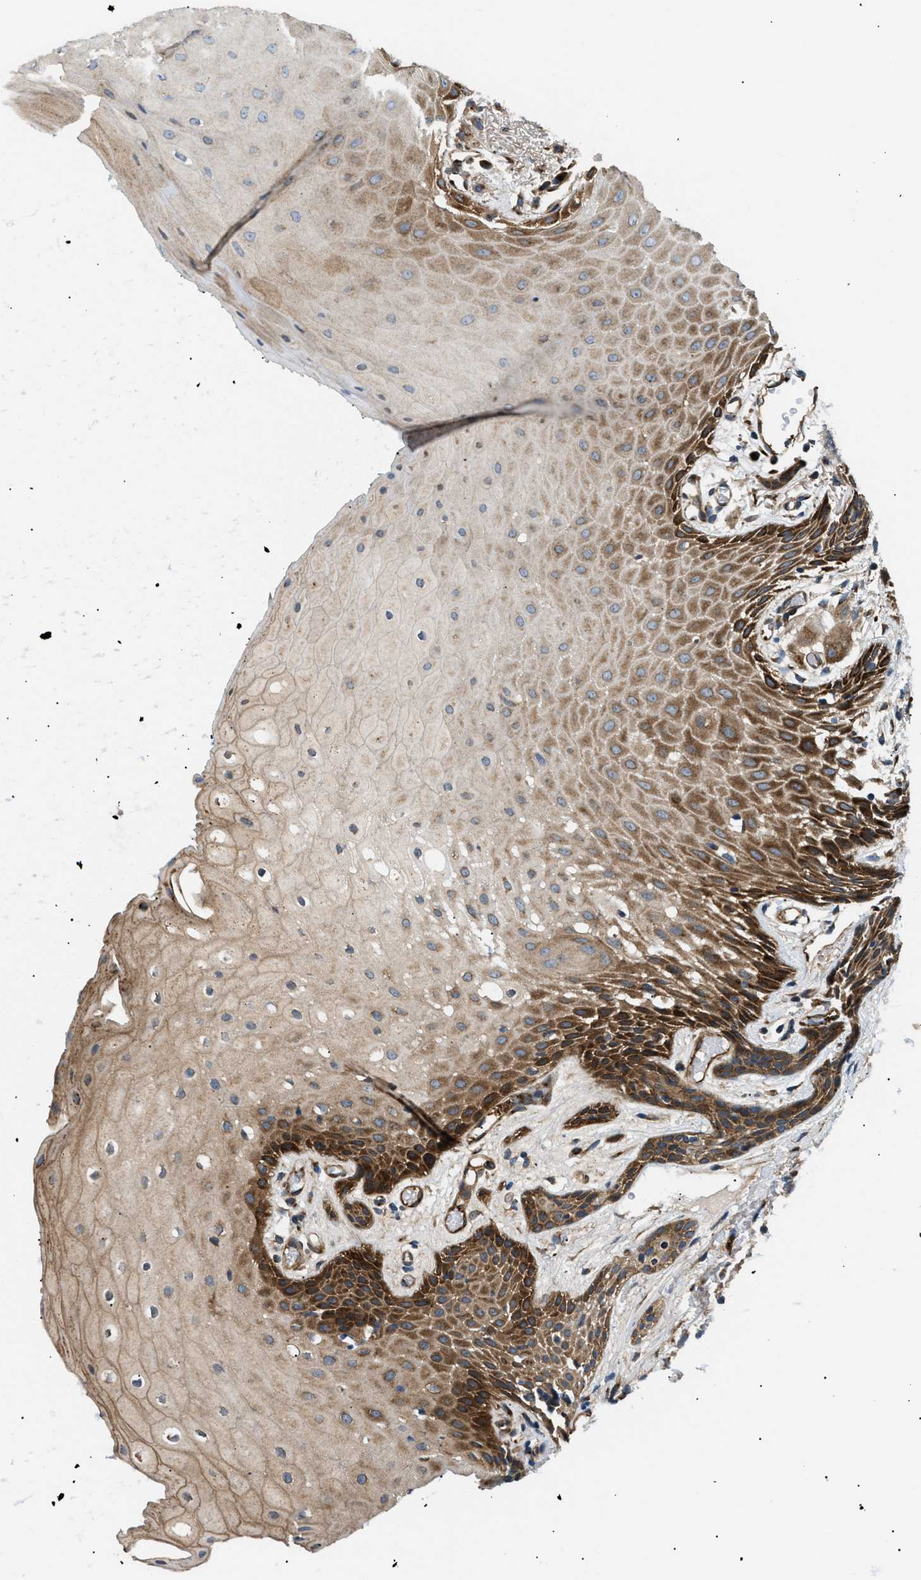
{"staining": {"intensity": "strong", "quantity": "25%-75%", "location": "cytoplasmic/membranous"}, "tissue": "oral mucosa", "cell_type": "Squamous epithelial cells", "image_type": "normal", "snomed": [{"axis": "morphology", "description": "Normal tissue, NOS"}, {"axis": "morphology", "description": "Squamous cell carcinoma, NOS"}, {"axis": "topography", "description": "Oral tissue"}, {"axis": "topography", "description": "Salivary gland"}, {"axis": "topography", "description": "Head-Neck"}], "caption": "Immunohistochemistry (DAB) staining of normal human oral mucosa exhibits strong cytoplasmic/membranous protein positivity in approximately 25%-75% of squamous epithelial cells. The protein is shown in brown color, while the nuclei are stained blue.", "gene": "LYSMD3", "patient": {"sex": "female", "age": 62}}